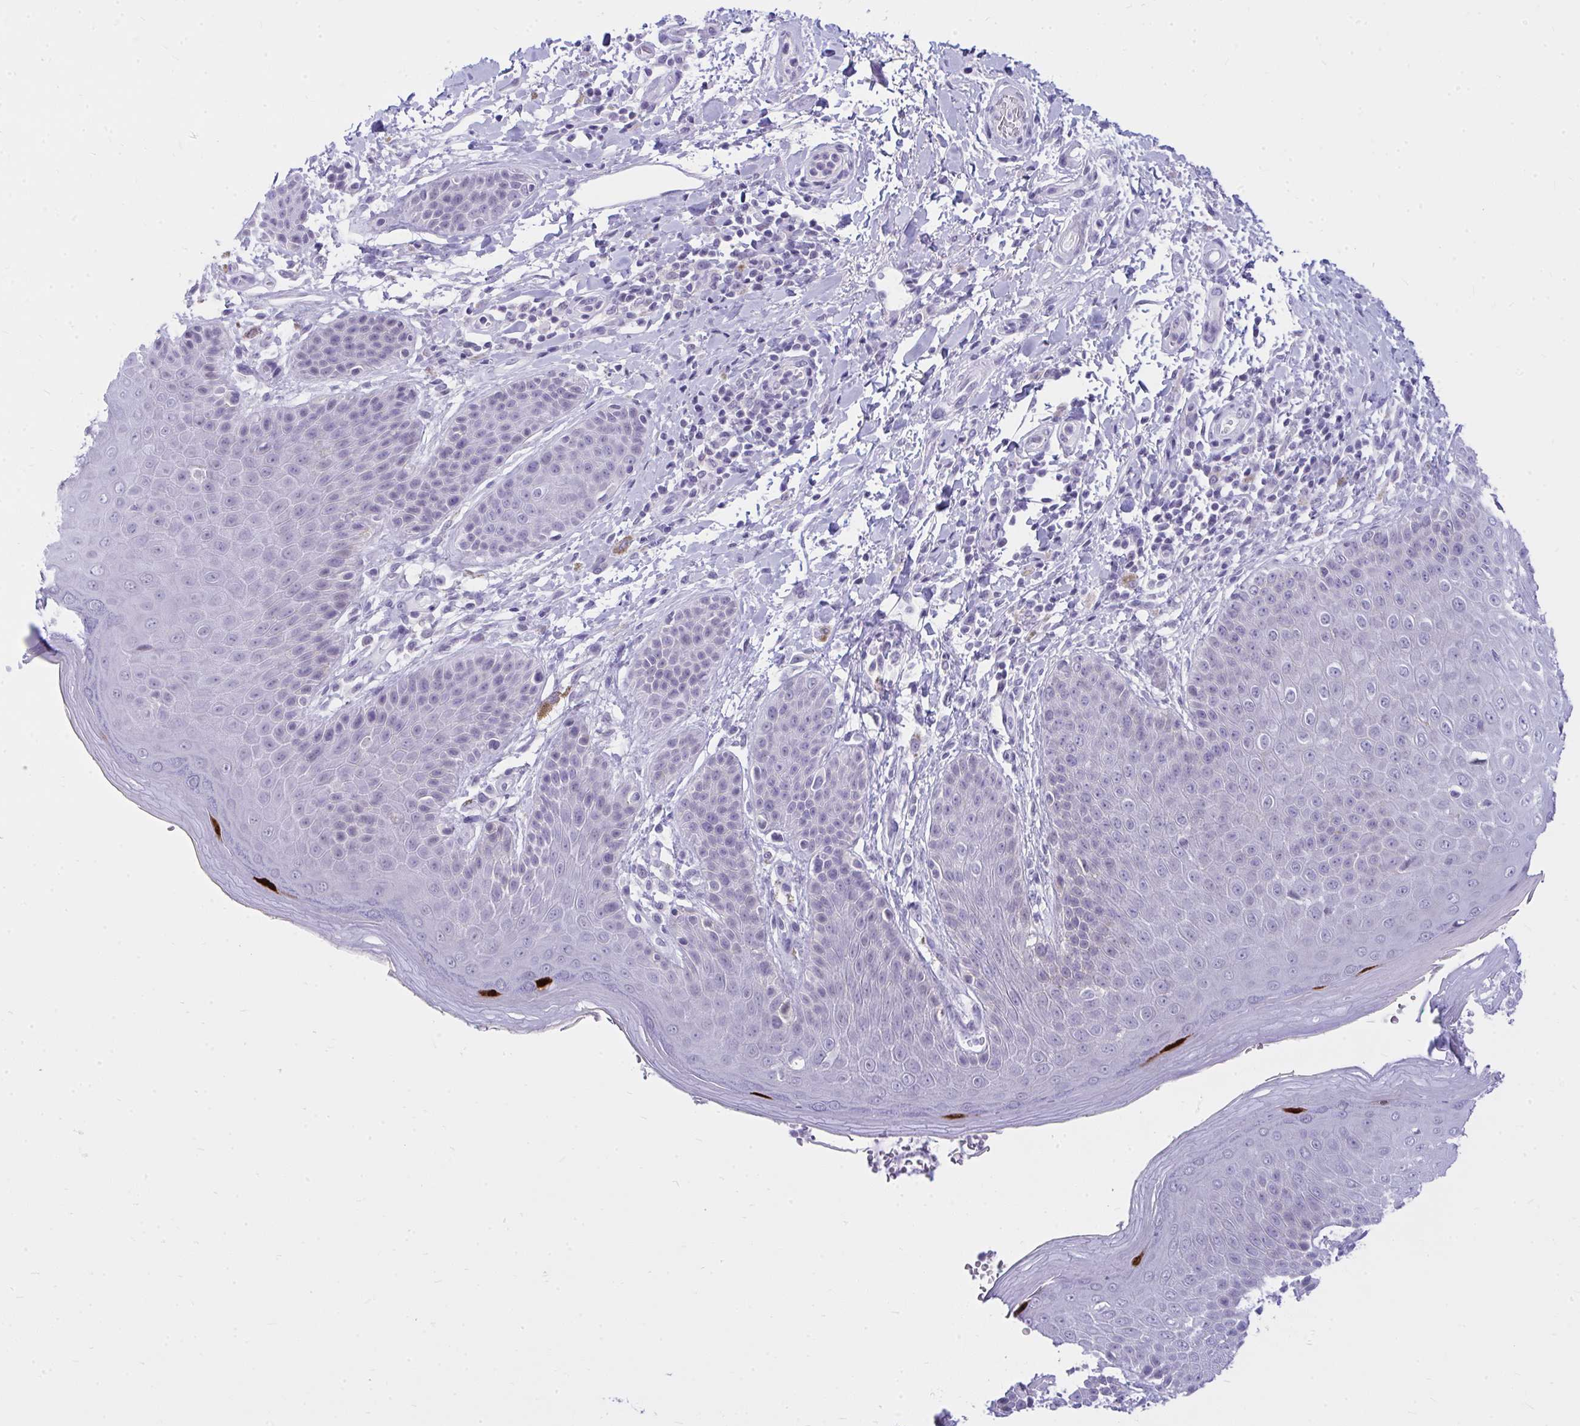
{"staining": {"intensity": "strong", "quantity": "<25%", "location": "cytoplasmic/membranous"}, "tissue": "skin", "cell_type": "Epidermal cells", "image_type": "normal", "snomed": [{"axis": "morphology", "description": "Normal tissue, NOS"}, {"axis": "topography", "description": "Peripheral nerve tissue"}], "caption": "Normal skin displays strong cytoplasmic/membranous staining in approximately <25% of epidermal cells.", "gene": "OR5F1", "patient": {"sex": "male", "age": 51}}